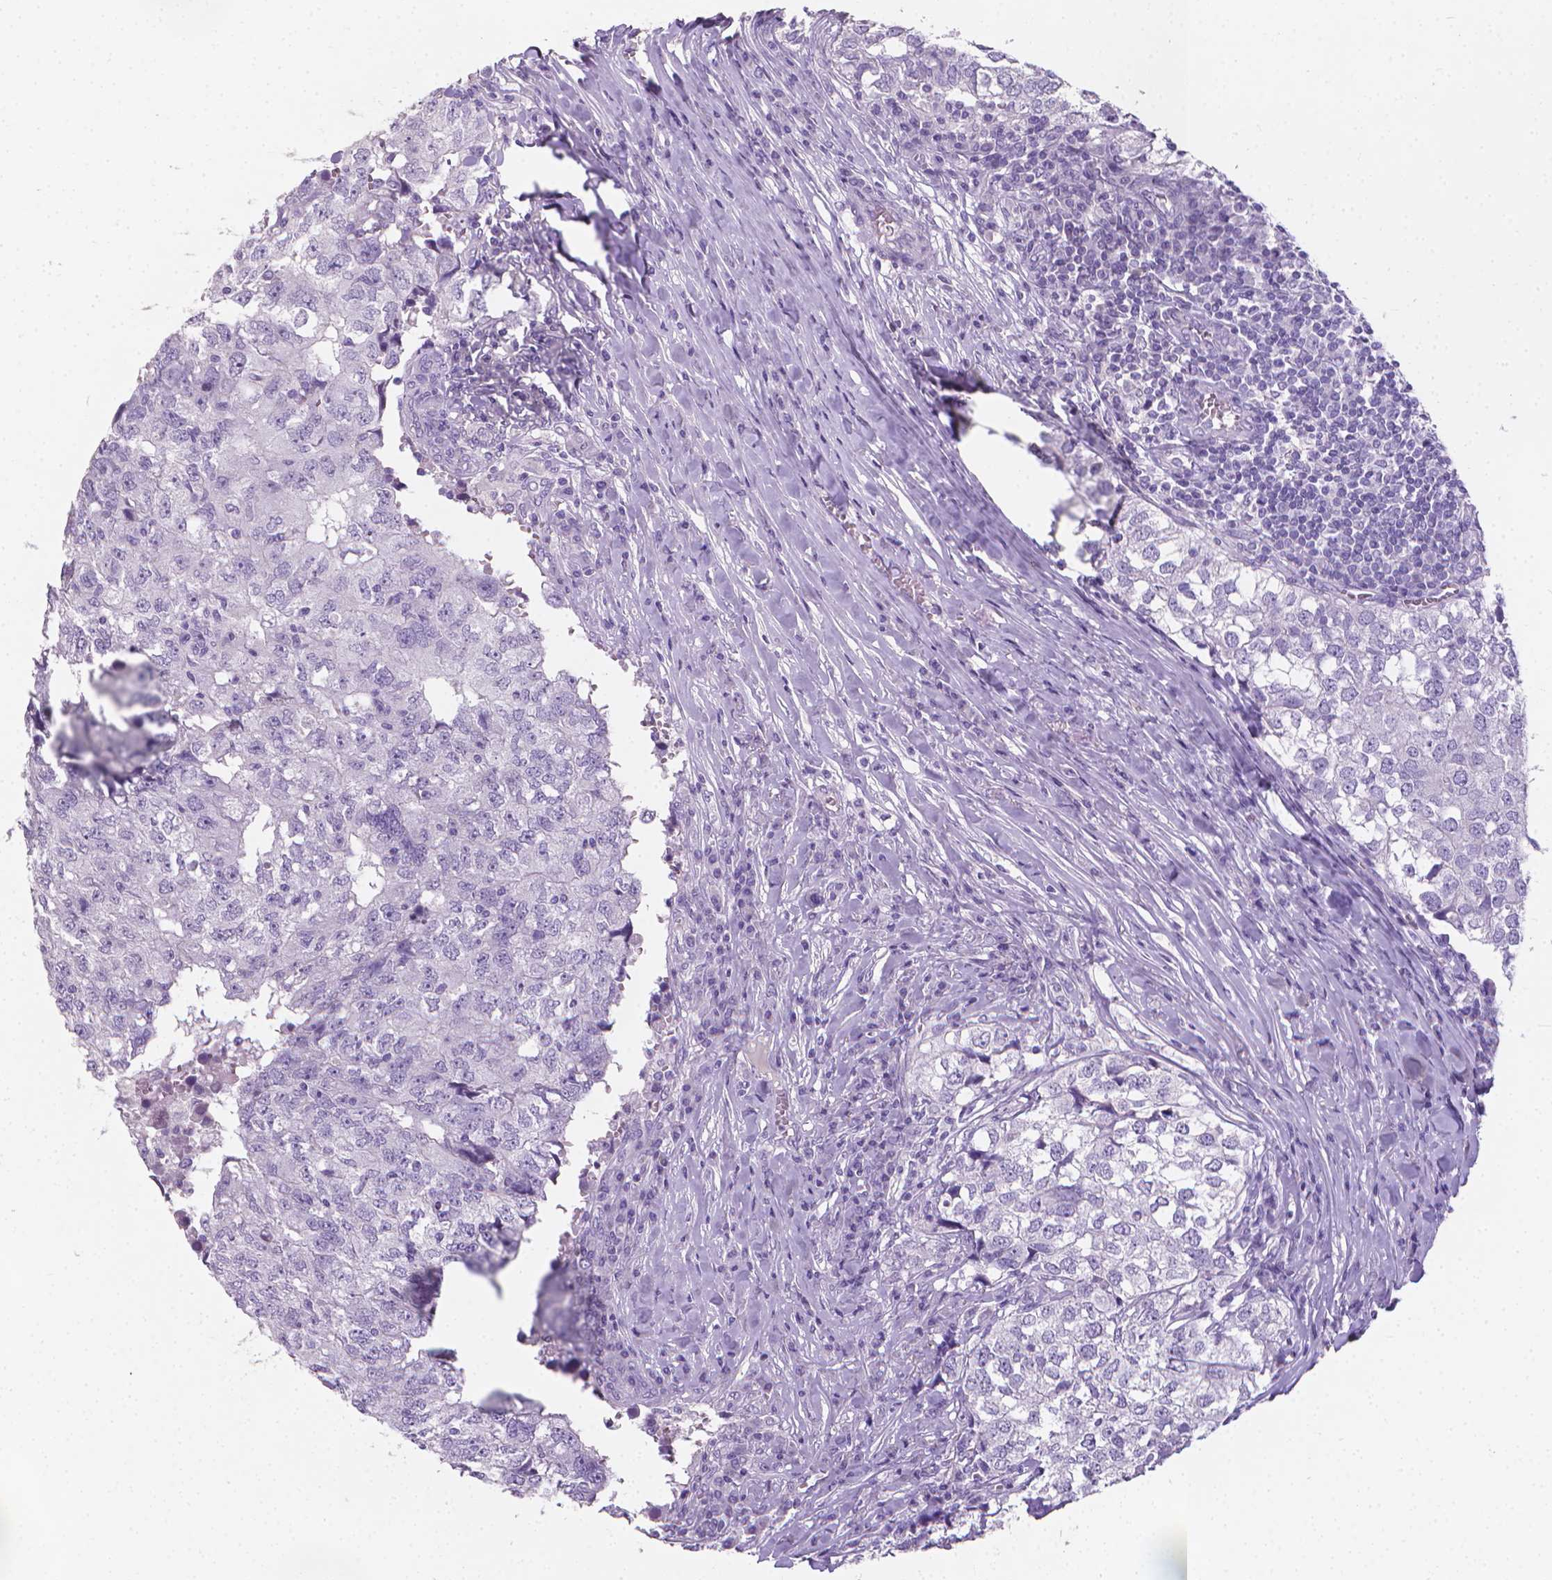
{"staining": {"intensity": "negative", "quantity": "none", "location": "none"}, "tissue": "breast cancer", "cell_type": "Tumor cells", "image_type": "cancer", "snomed": [{"axis": "morphology", "description": "Duct carcinoma"}, {"axis": "topography", "description": "Breast"}], "caption": "High magnification brightfield microscopy of breast cancer stained with DAB (3,3'-diaminobenzidine) (brown) and counterstained with hematoxylin (blue): tumor cells show no significant staining. Nuclei are stained in blue.", "gene": "XPNPEP2", "patient": {"sex": "female", "age": 30}}